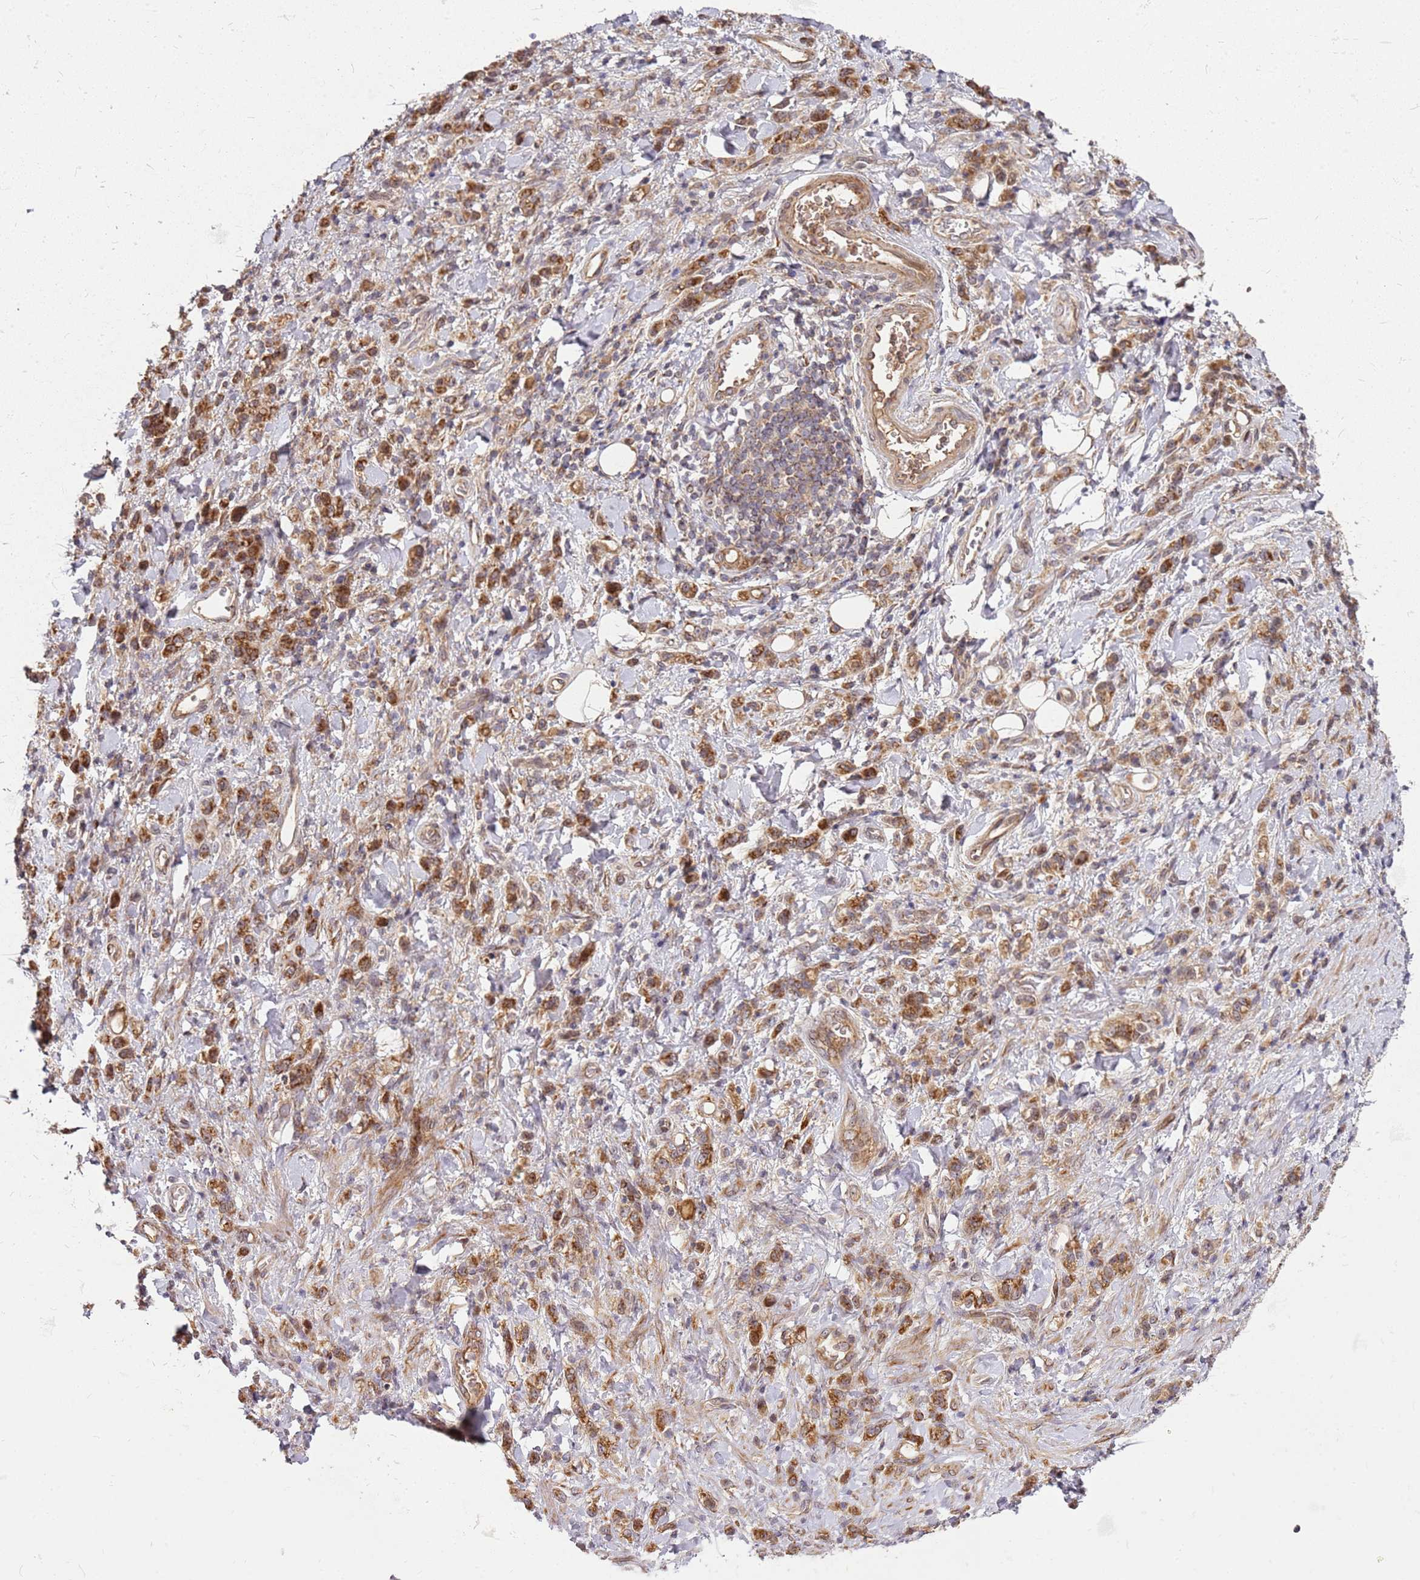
{"staining": {"intensity": "strong", "quantity": ">75%", "location": "cytoplasmic/membranous"}, "tissue": "stomach cancer", "cell_type": "Tumor cells", "image_type": "cancer", "snomed": [{"axis": "morphology", "description": "Adenocarcinoma, NOS"}, {"axis": "topography", "description": "Stomach"}], "caption": "A micrograph showing strong cytoplasmic/membranous positivity in approximately >75% of tumor cells in adenocarcinoma (stomach), as visualized by brown immunohistochemical staining.", "gene": "CCDC159", "patient": {"sex": "male", "age": 77}}